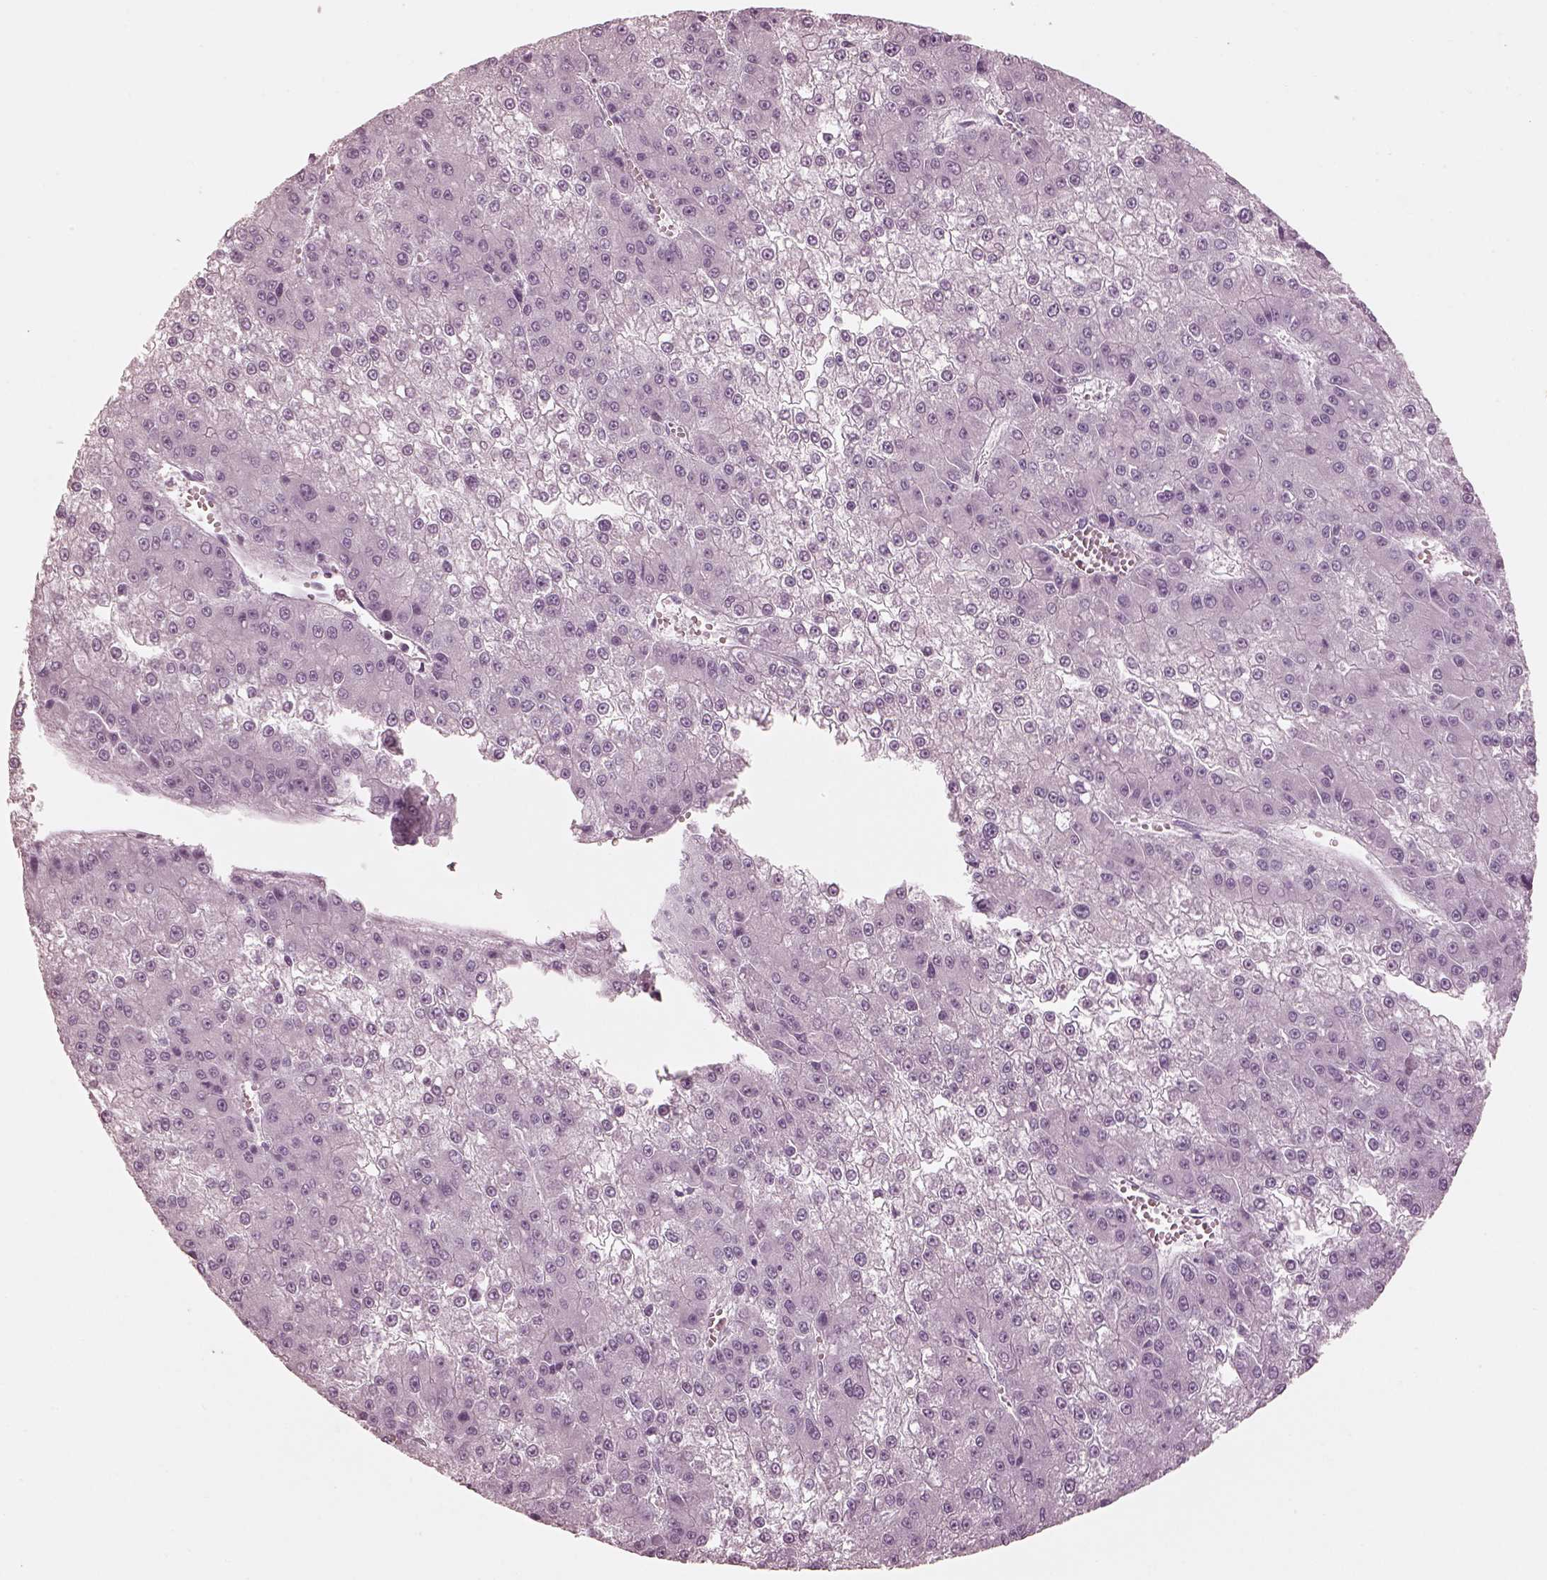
{"staining": {"intensity": "negative", "quantity": "none", "location": "none"}, "tissue": "liver cancer", "cell_type": "Tumor cells", "image_type": "cancer", "snomed": [{"axis": "morphology", "description": "Carcinoma, Hepatocellular, NOS"}, {"axis": "topography", "description": "Liver"}], "caption": "DAB immunohistochemical staining of liver cancer (hepatocellular carcinoma) exhibits no significant positivity in tumor cells. (DAB (3,3'-diaminobenzidine) IHC, high magnification).", "gene": "OPN4", "patient": {"sex": "female", "age": 73}}